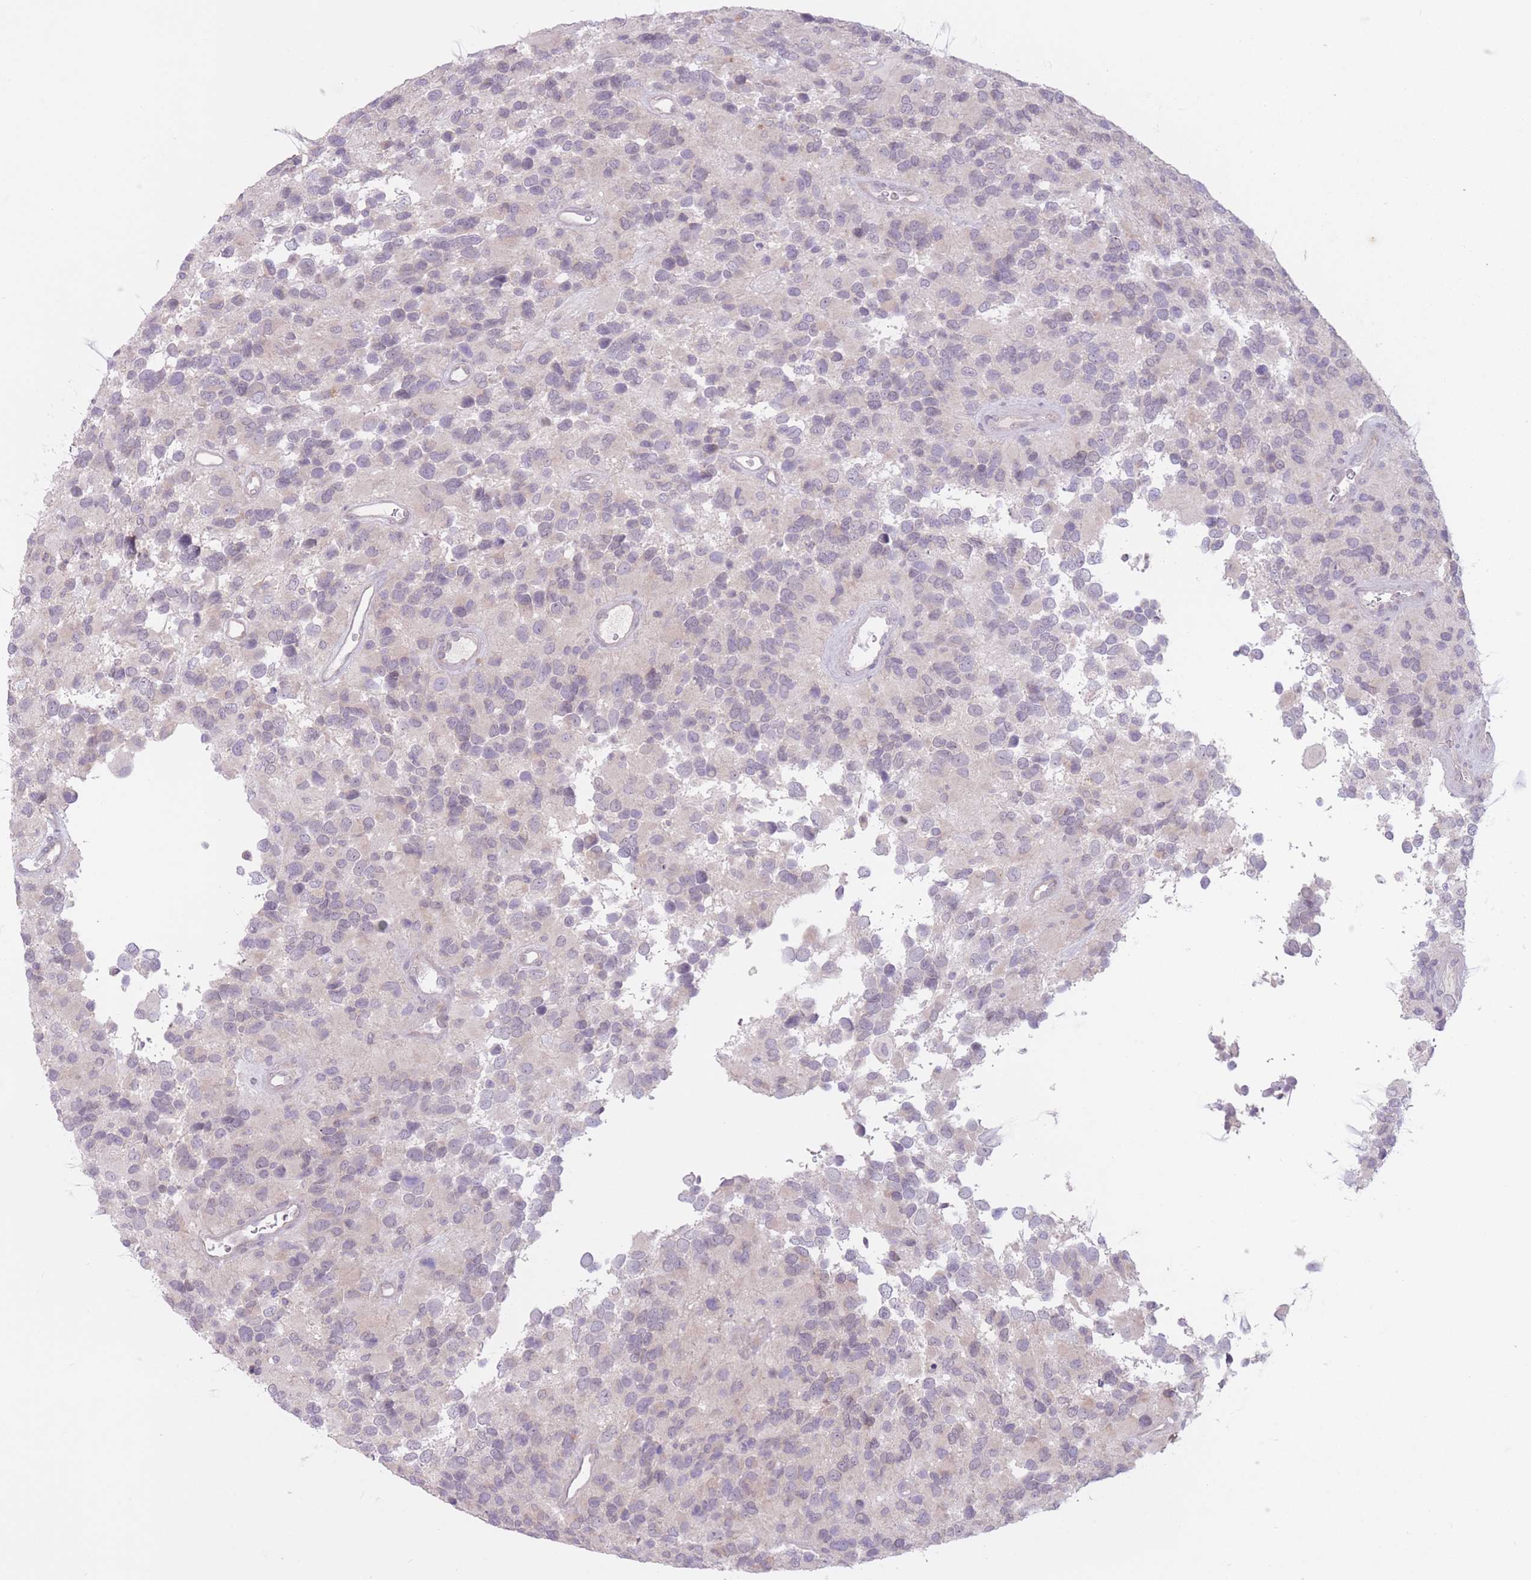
{"staining": {"intensity": "negative", "quantity": "none", "location": "none"}, "tissue": "glioma", "cell_type": "Tumor cells", "image_type": "cancer", "snomed": [{"axis": "morphology", "description": "Glioma, malignant, High grade"}, {"axis": "topography", "description": "Brain"}], "caption": "This is an IHC micrograph of high-grade glioma (malignant). There is no expression in tumor cells.", "gene": "ARPIN", "patient": {"sex": "male", "age": 77}}